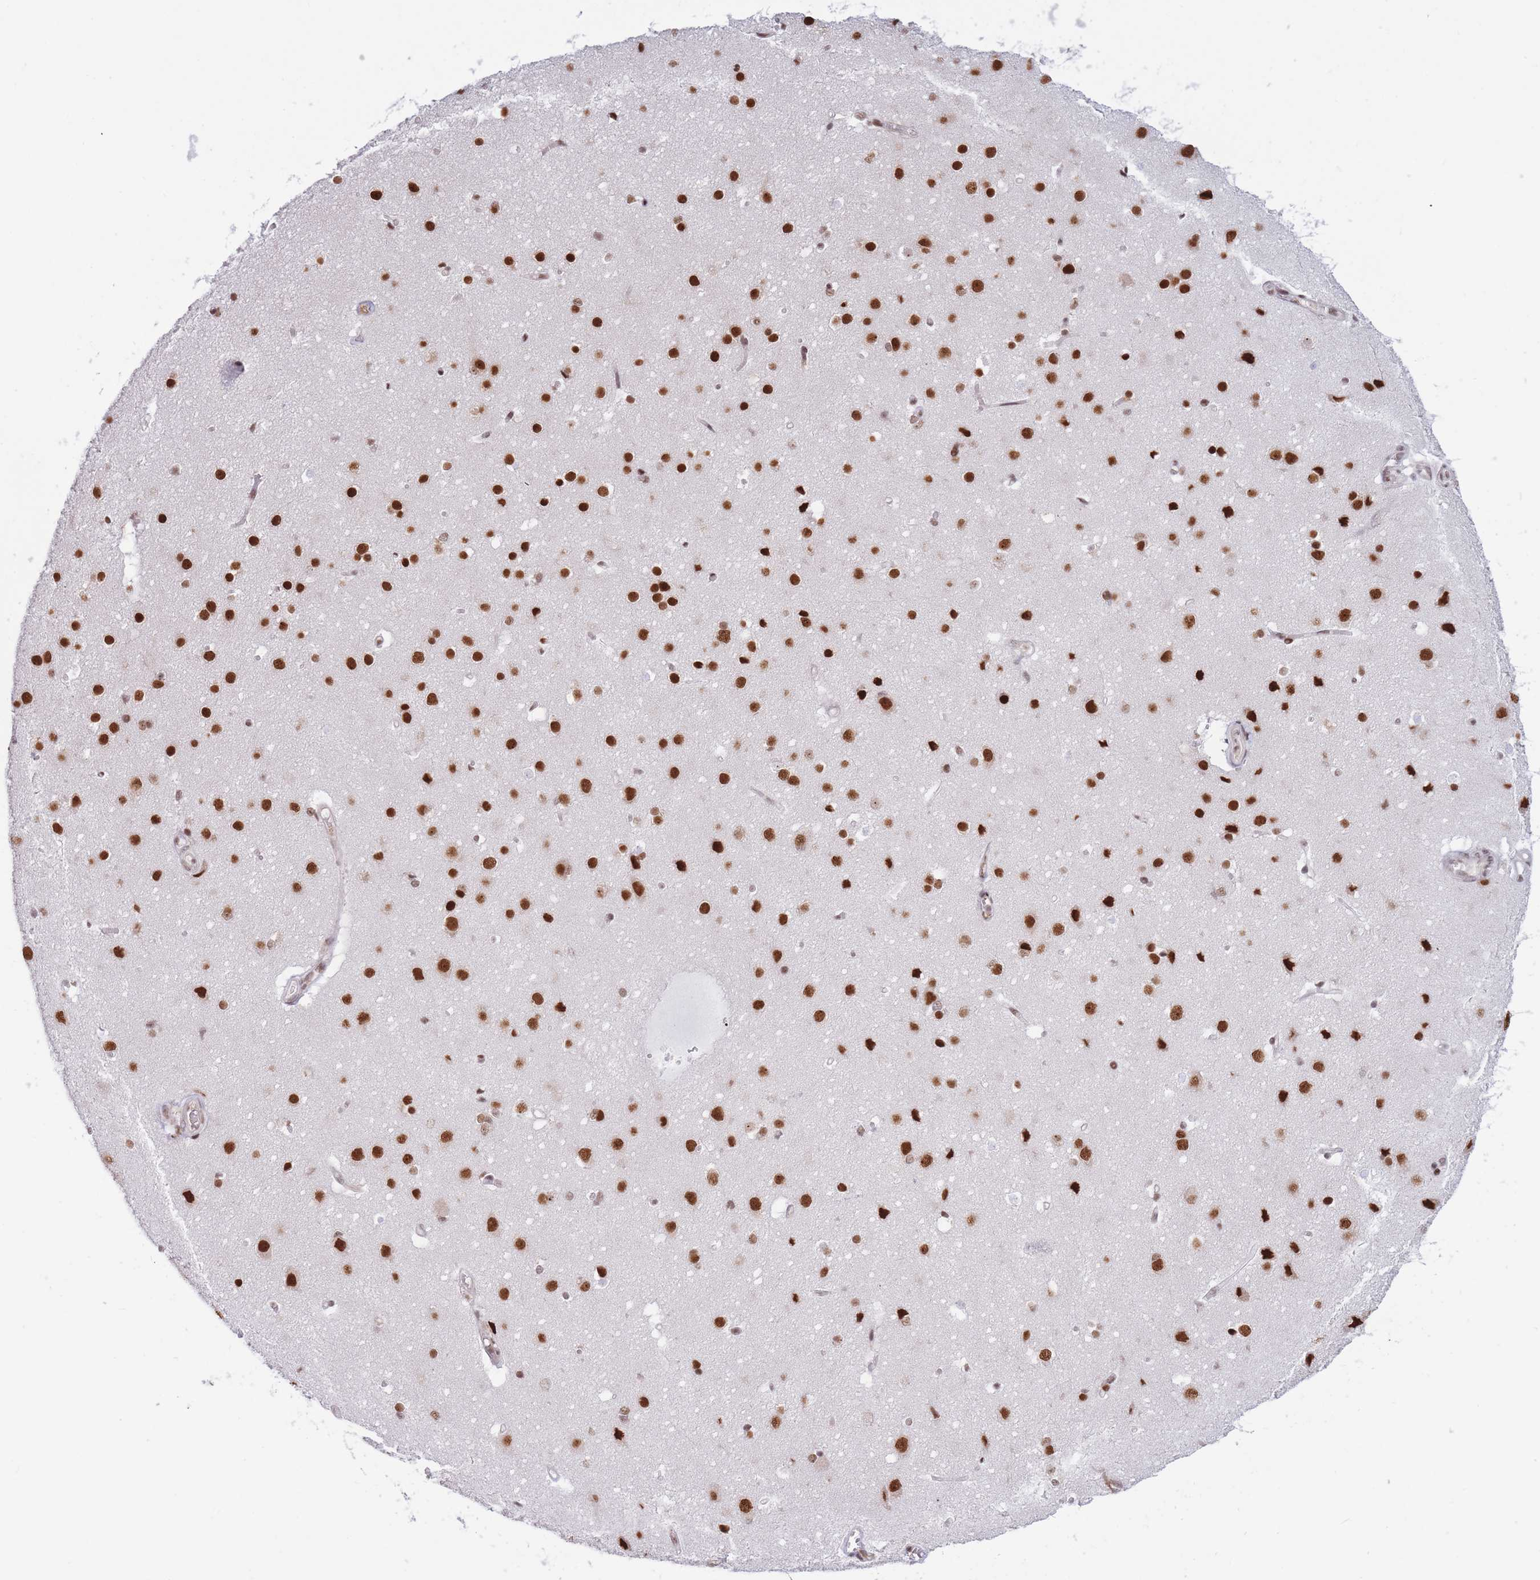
{"staining": {"intensity": "moderate", "quantity": "<25%", "location": "nuclear"}, "tissue": "cerebral cortex", "cell_type": "Endothelial cells", "image_type": "normal", "snomed": [{"axis": "morphology", "description": "Normal tissue, NOS"}, {"axis": "topography", "description": "Cerebral cortex"}], "caption": "The image reveals immunohistochemical staining of unremarkable cerebral cortex. There is moderate nuclear positivity is appreciated in approximately <25% of endothelial cells. (DAB IHC, brown staining for protein, blue staining for nuclei).", "gene": "TARBP2", "patient": {"sex": "male", "age": 37}}